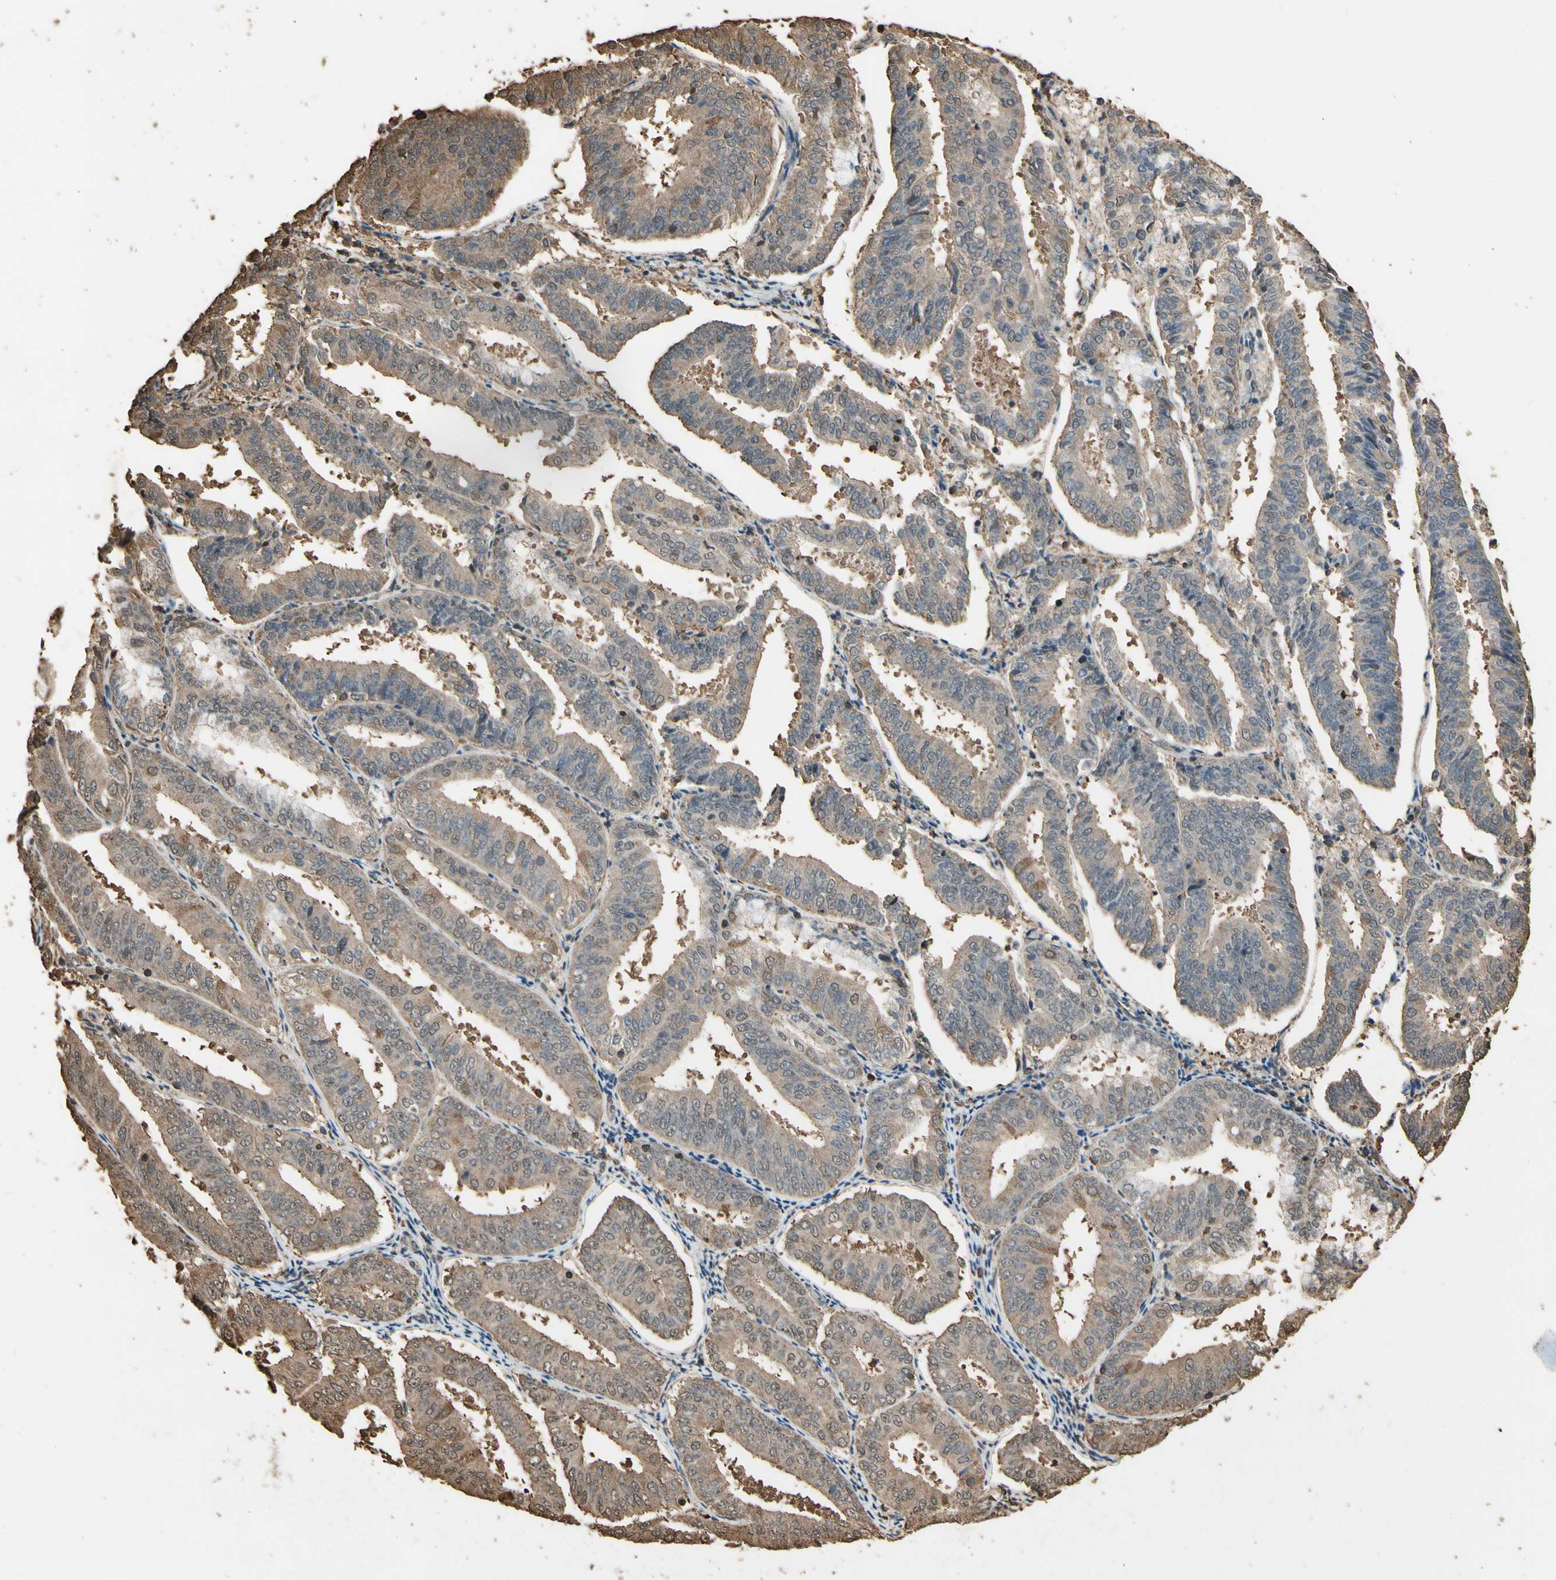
{"staining": {"intensity": "weak", "quantity": ">75%", "location": "cytoplasmic/membranous"}, "tissue": "endometrial cancer", "cell_type": "Tumor cells", "image_type": "cancer", "snomed": [{"axis": "morphology", "description": "Adenocarcinoma, NOS"}, {"axis": "topography", "description": "Endometrium"}], "caption": "DAB immunohistochemical staining of endometrial cancer demonstrates weak cytoplasmic/membranous protein expression in approximately >75% of tumor cells.", "gene": "TNFSF13B", "patient": {"sex": "female", "age": 63}}